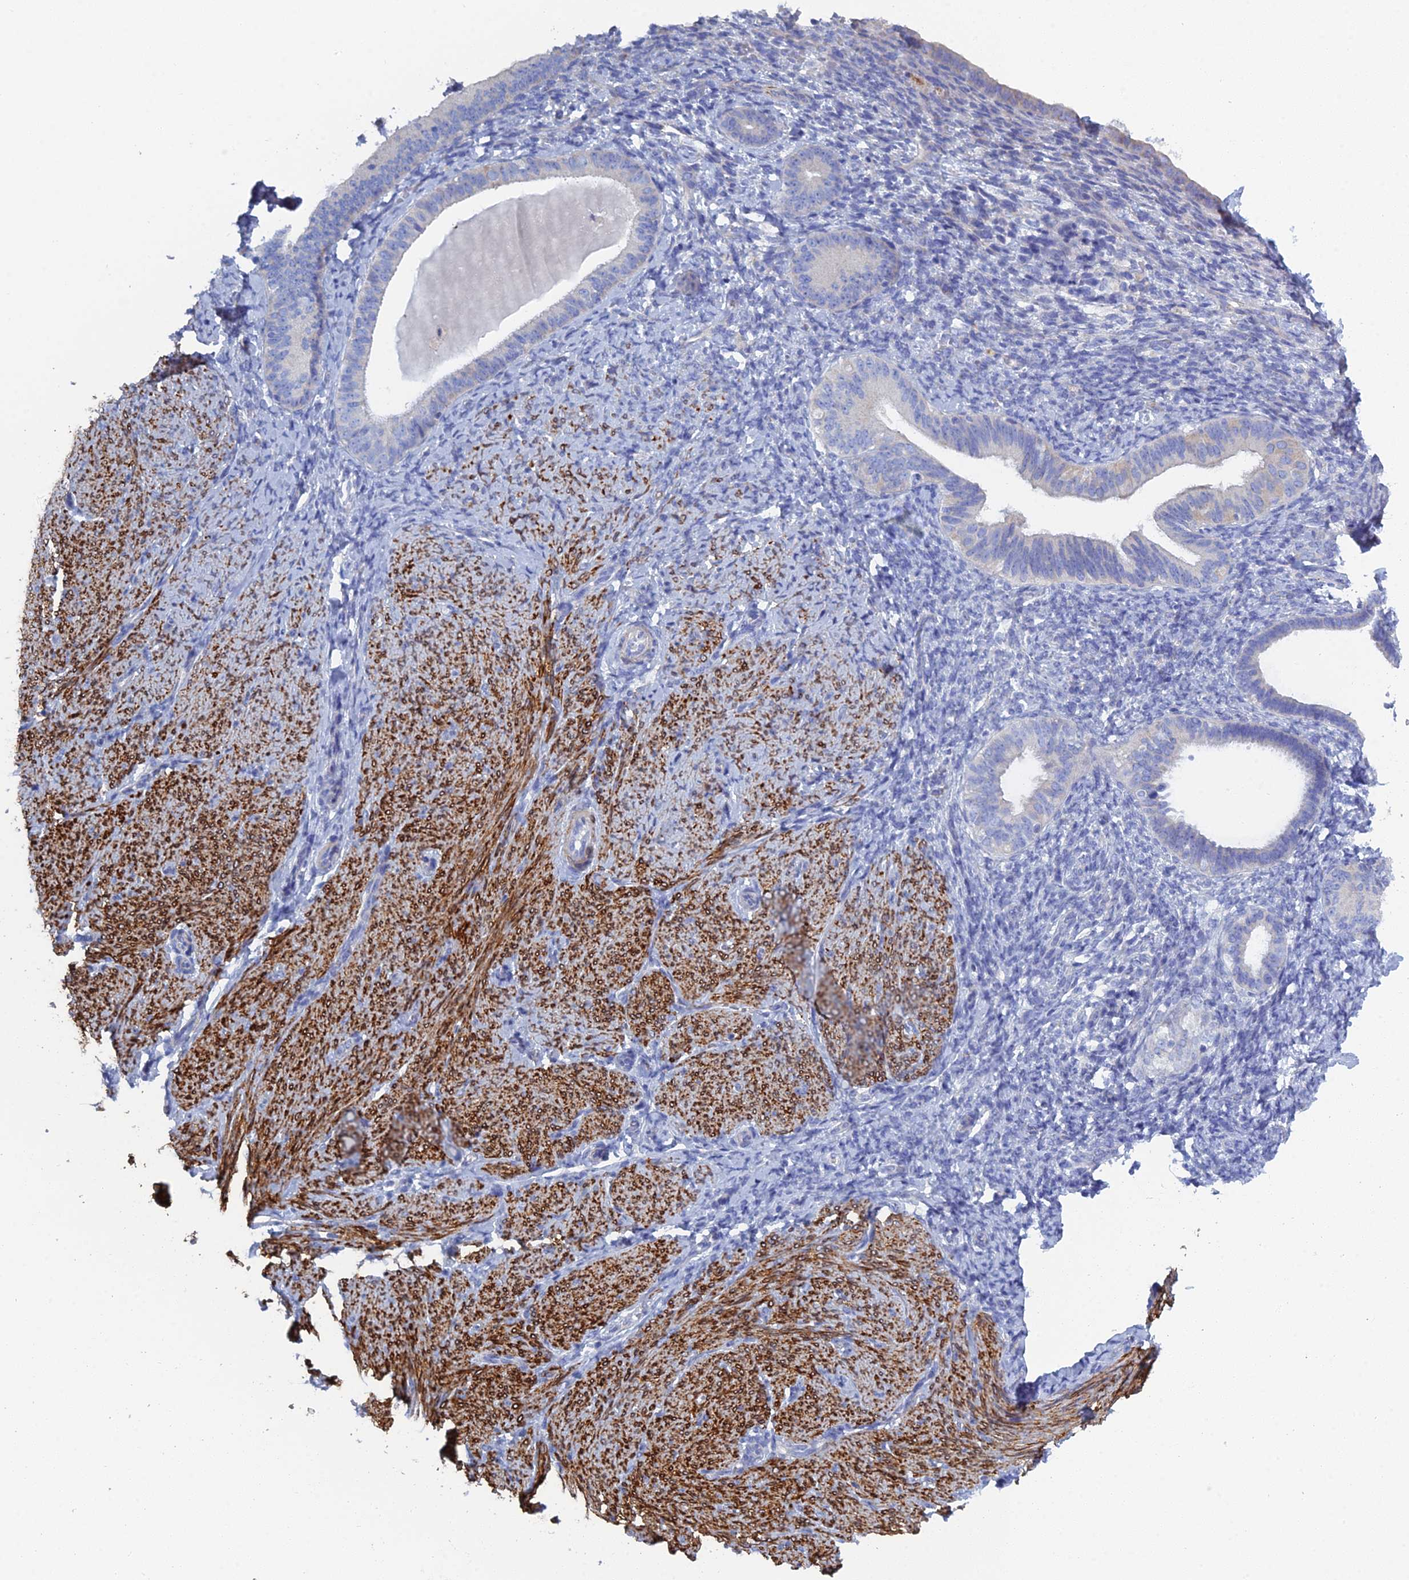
{"staining": {"intensity": "negative", "quantity": "none", "location": "none"}, "tissue": "endometrium", "cell_type": "Cells in endometrial stroma", "image_type": "normal", "snomed": [{"axis": "morphology", "description": "Normal tissue, NOS"}, {"axis": "topography", "description": "Endometrium"}], "caption": "The immunohistochemistry image has no significant expression in cells in endometrial stroma of endometrium. Brightfield microscopy of immunohistochemistry (IHC) stained with DAB (brown) and hematoxylin (blue), captured at high magnification.", "gene": "PCDHA8", "patient": {"sex": "female", "age": 65}}